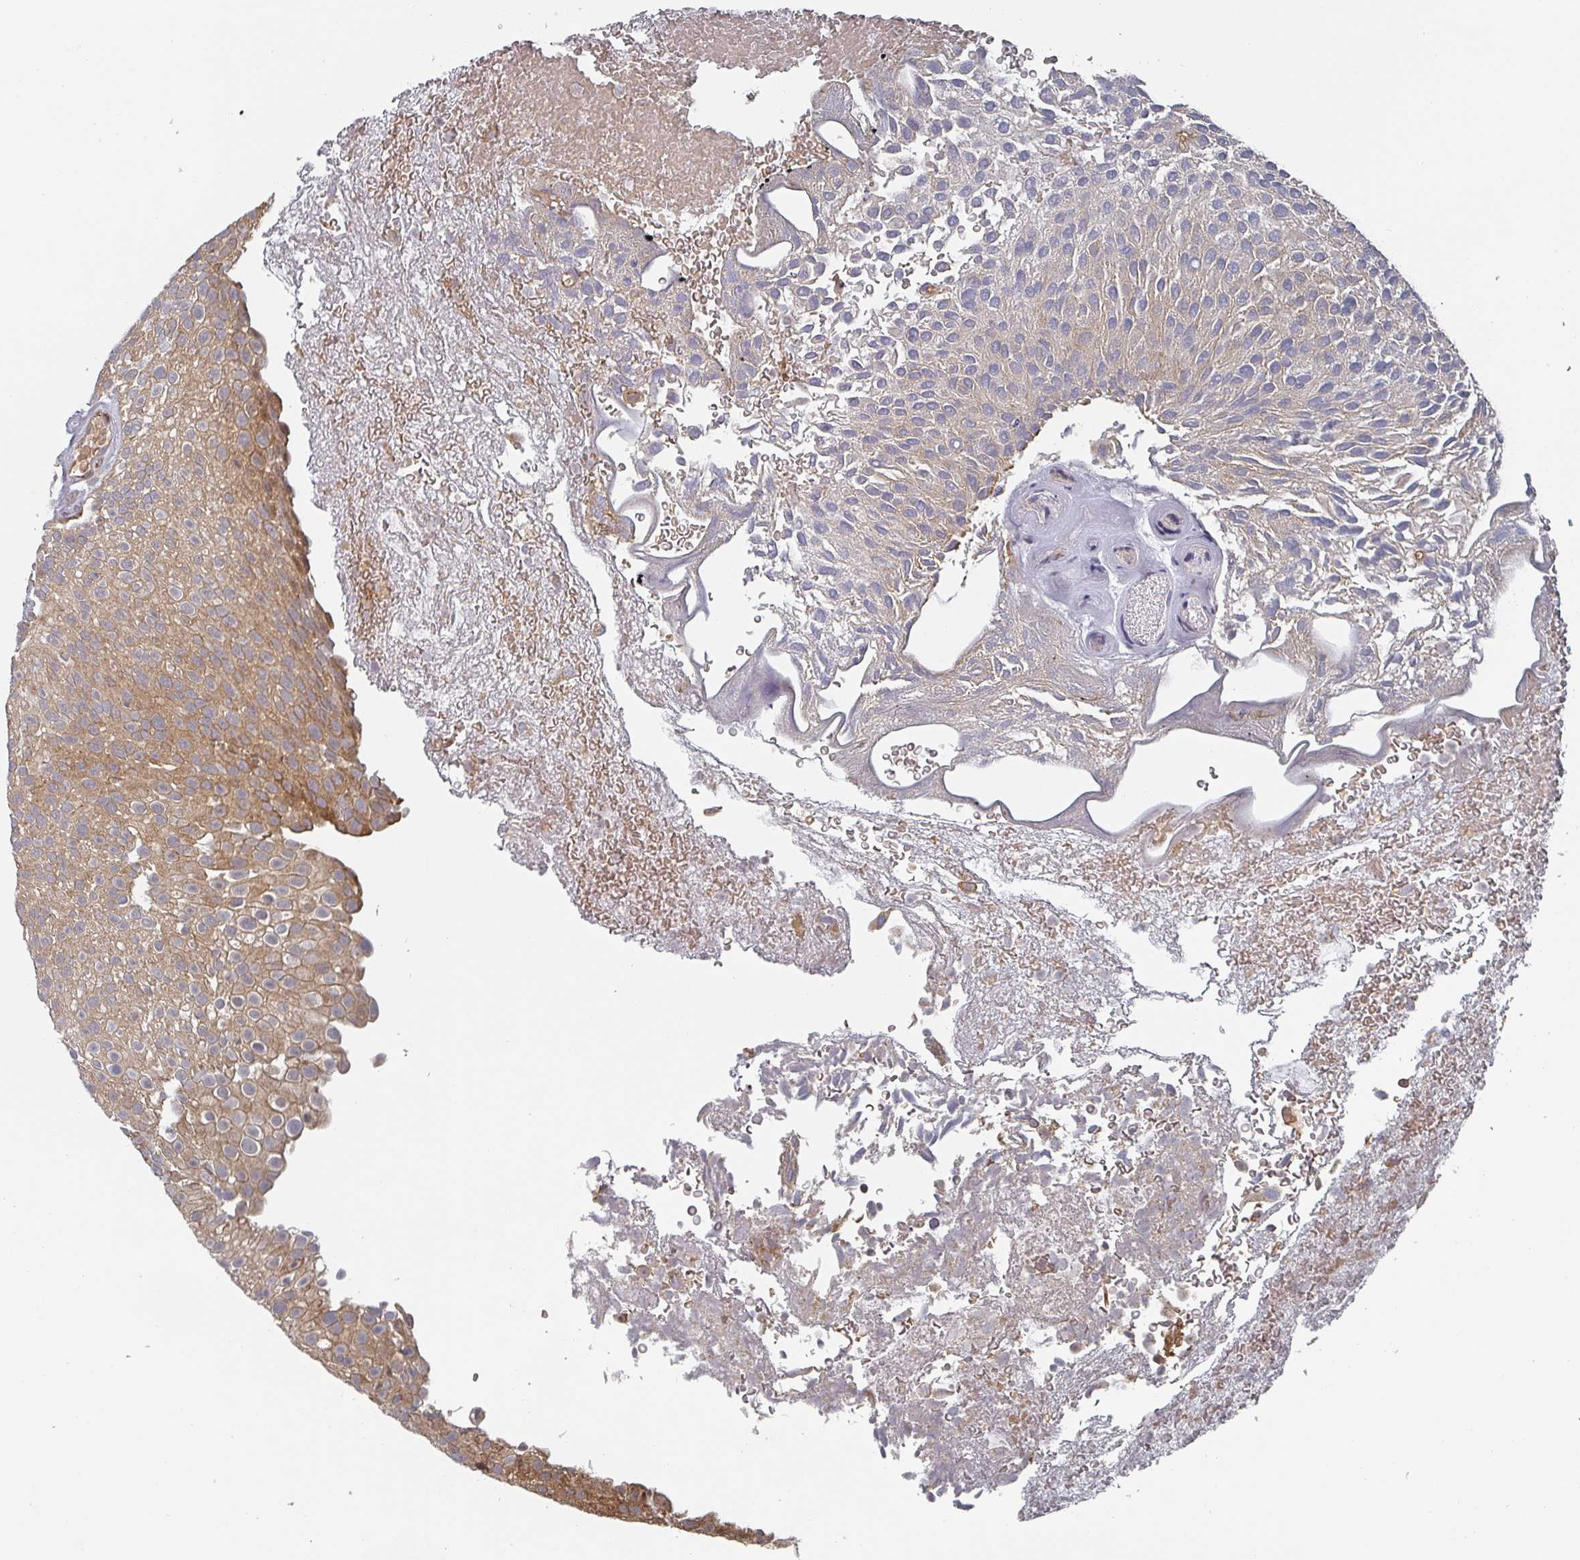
{"staining": {"intensity": "moderate", "quantity": "25%-75%", "location": "cytoplasmic/membranous"}, "tissue": "urothelial cancer", "cell_type": "Tumor cells", "image_type": "cancer", "snomed": [{"axis": "morphology", "description": "Urothelial carcinoma, Low grade"}, {"axis": "topography", "description": "Urinary bladder"}], "caption": "Immunohistochemical staining of urothelial cancer shows moderate cytoplasmic/membranous protein expression in about 25%-75% of tumor cells. Nuclei are stained in blue.", "gene": "KIF1C", "patient": {"sex": "male", "age": 78}}